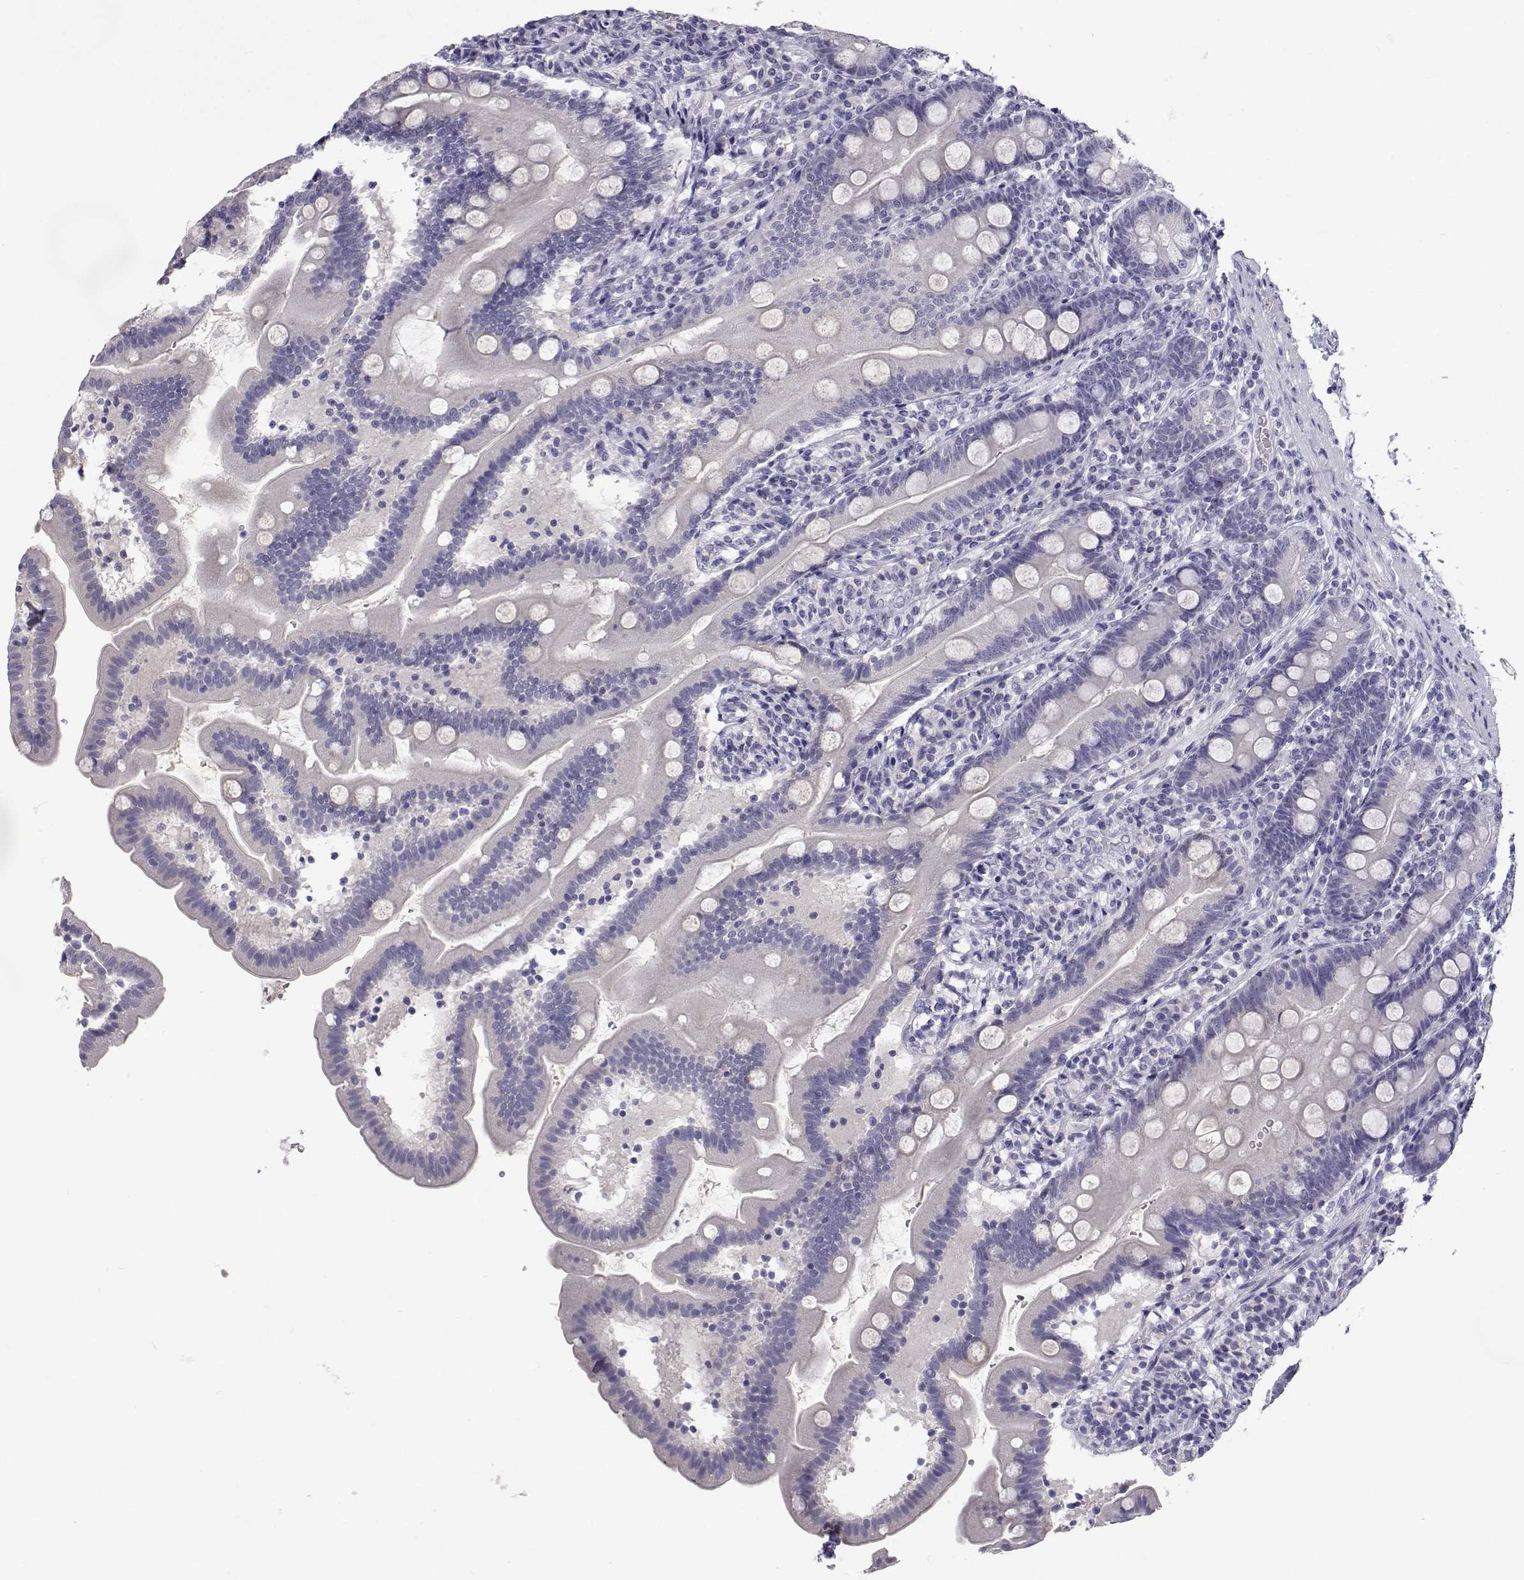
{"staining": {"intensity": "negative", "quantity": "none", "location": "none"}, "tissue": "duodenum", "cell_type": "Glandular cells", "image_type": "normal", "snomed": [{"axis": "morphology", "description": "Normal tissue, NOS"}, {"axis": "topography", "description": "Duodenum"}], "caption": "Histopathology image shows no significant protein expression in glandular cells of normal duodenum.", "gene": "SLC6A3", "patient": {"sex": "female", "age": 67}}